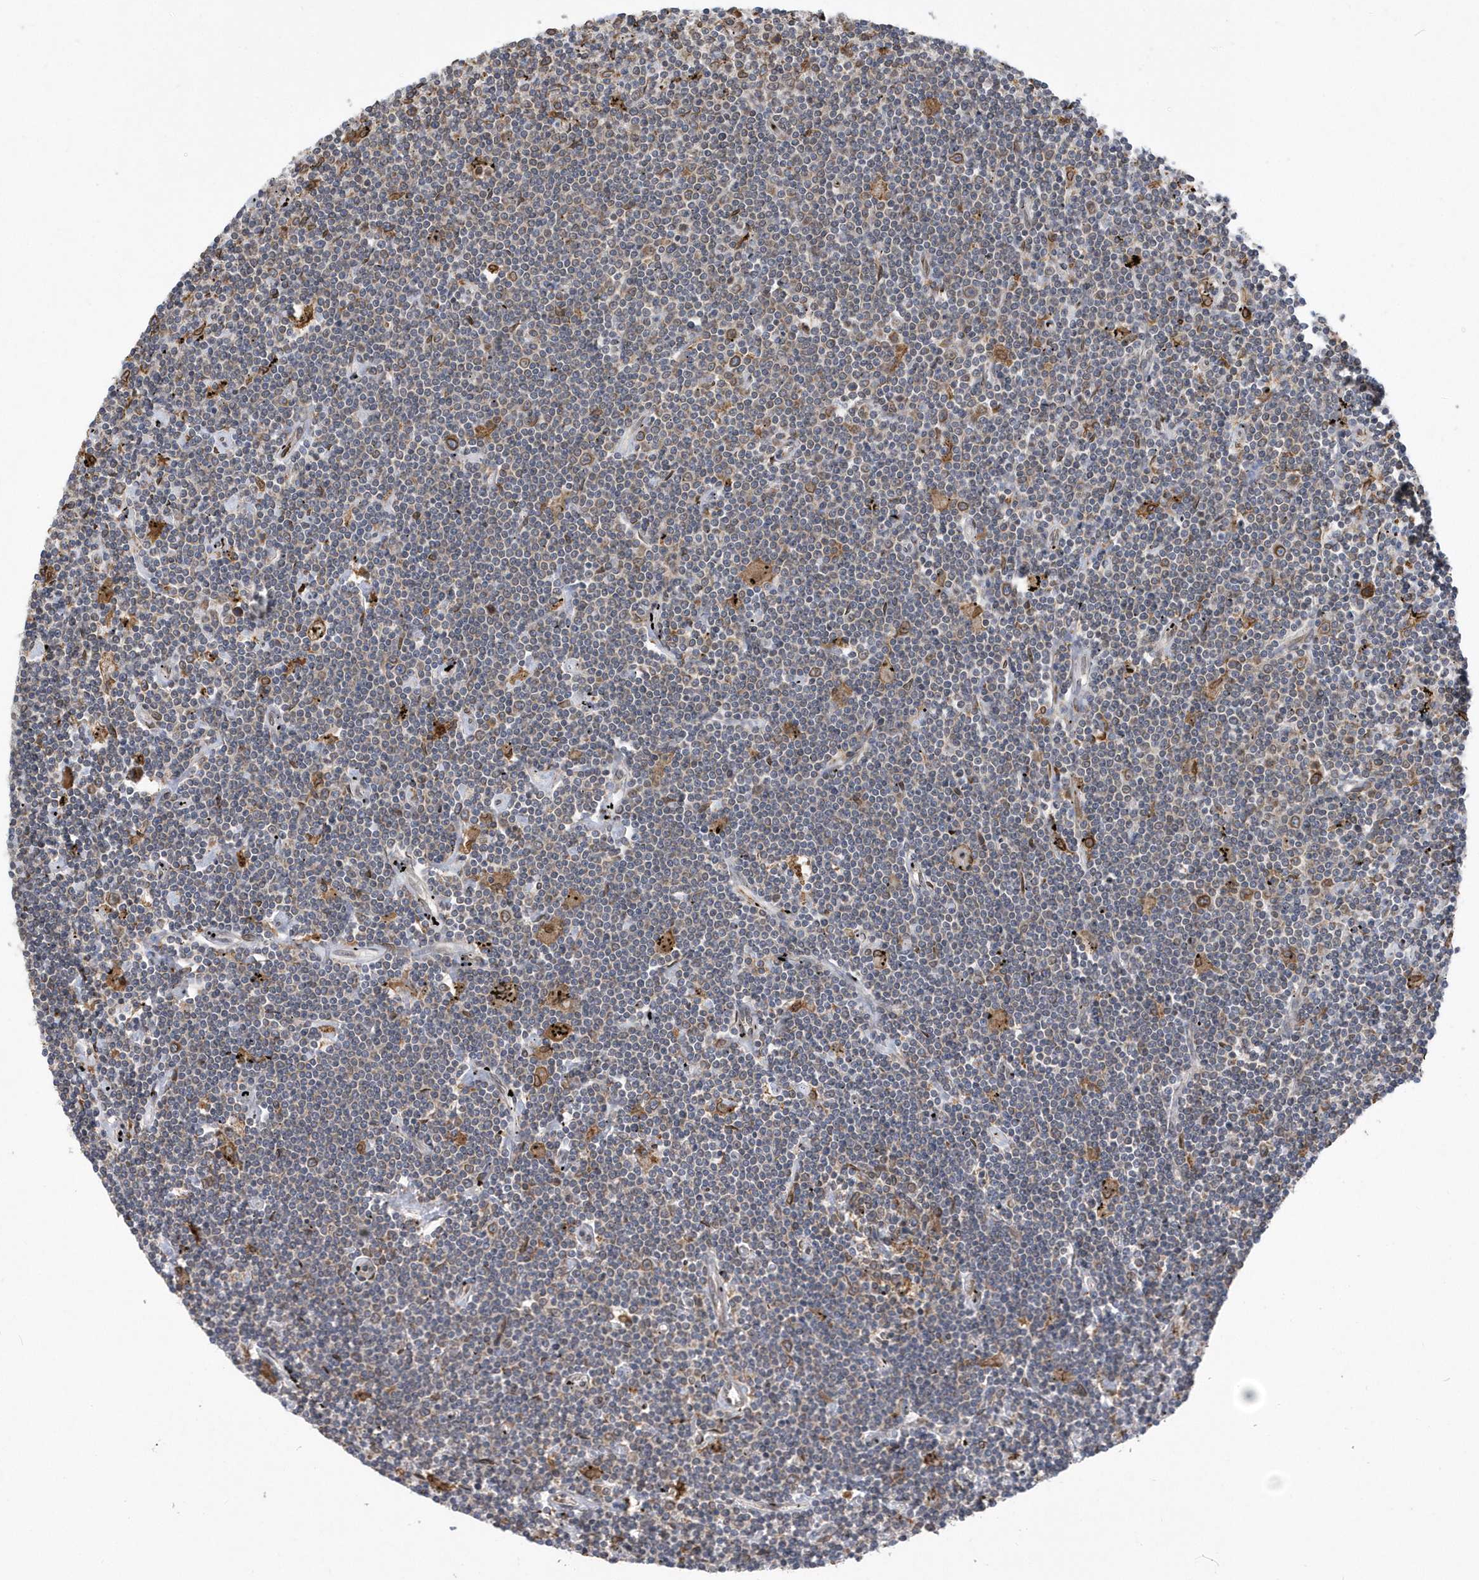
{"staining": {"intensity": "weak", "quantity": "25%-75%", "location": "cytoplasmic/membranous"}, "tissue": "lymphoma", "cell_type": "Tumor cells", "image_type": "cancer", "snomed": [{"axis": "morphology", "description": "Malignant lymphoma, non-Hodgkin's type, Low grade"}, {"axis": "topography", "description": "Spleen"}], "caption": "A histopathology image showing weak cytoplasmic/membranous expression in approximately 25%-75% of tumor cells in low-grade malignant lymphoma, non-Hodgkin's type, as visualized by brown immunohistochemical staining.", "gene": "VAMP7", "patient": {"sex": "male", "age": 76}}